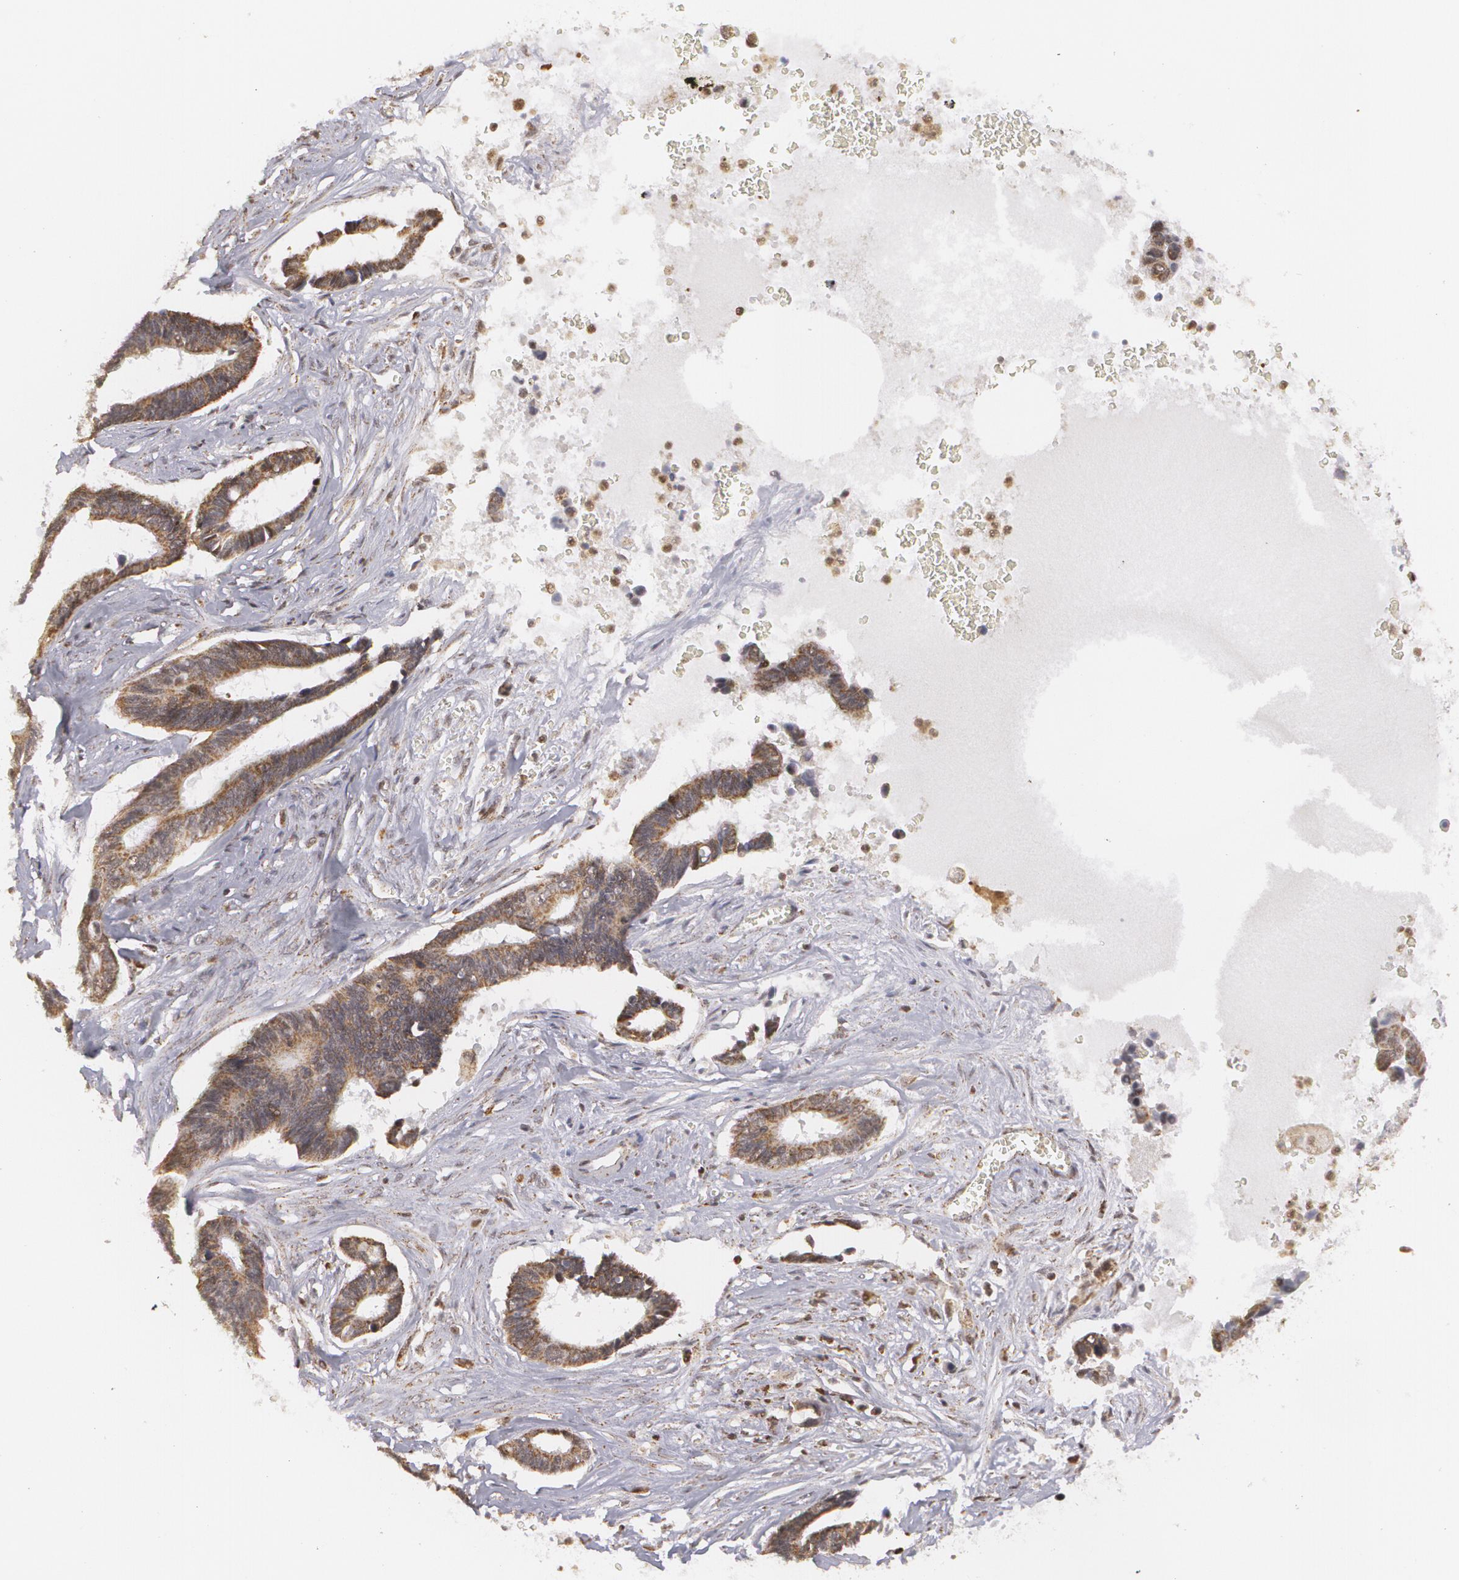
{"staining": {"intensity": "weak", "quantity": ">75%", "location": "cytoplasmic/membranous"}, "tissue": "pancreatic cancer", "cell_type": "Tumor cells", "image_type": "cancer", "snomed": [{"axis": "morphology", "description": "Adenocarcinoma, NOS"}, {"axis": "topography", "description": "Pancreas"}], "caption": "Pancreatic cancer was stained to show a protein in brown. There is low levels of weak cytoplasmic/membranous expression in approximately >75% of tumor cells.", "gene": "MXD1", "patient": {"sex": "female", "age": 70}}